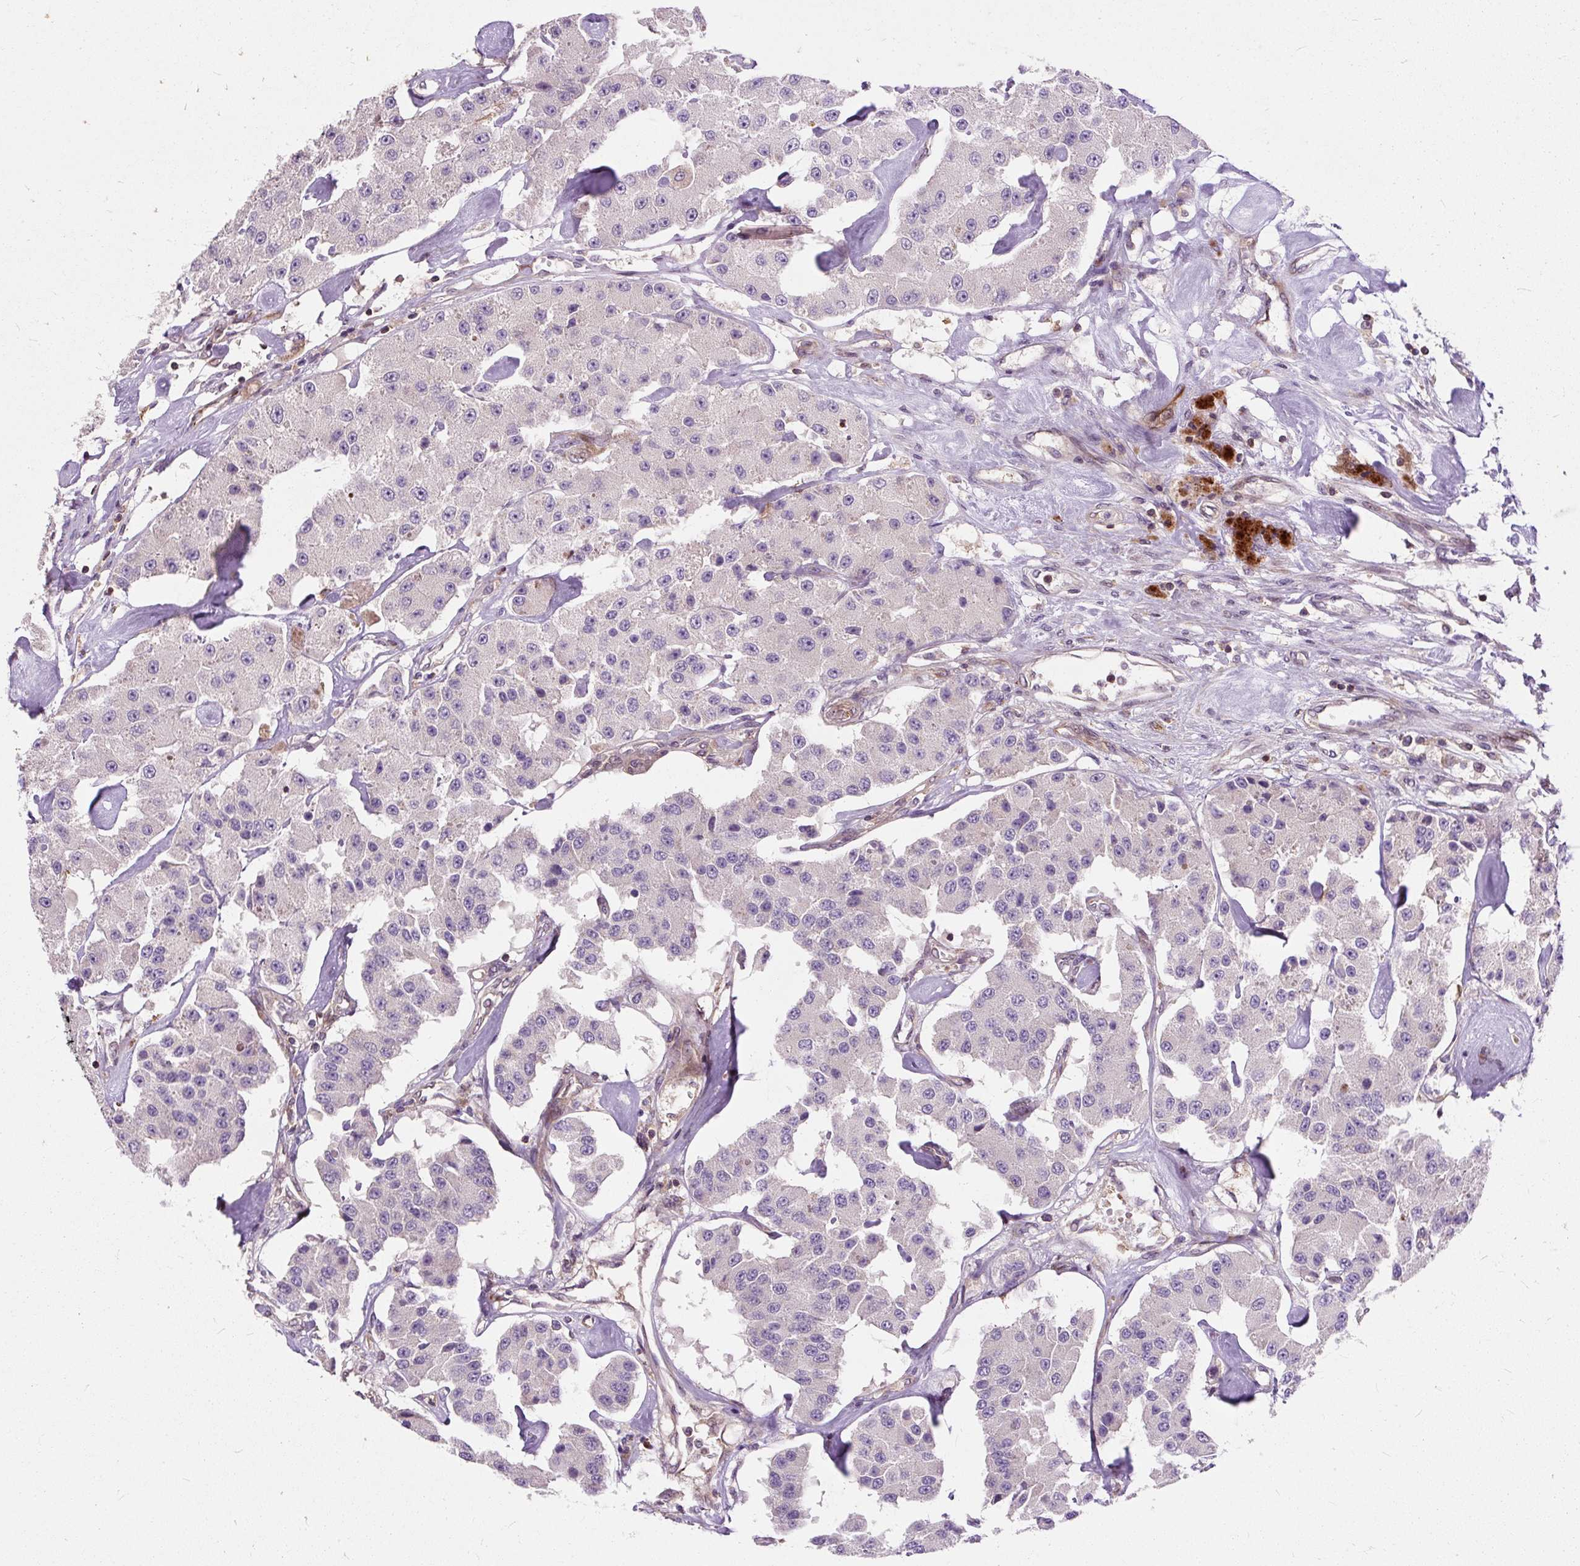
{"staining": {"intensity": "negative", "quantity": "none", "location": "none"}, "tissue": "carcinoid", "cell_type": "Tumor cells", "image_type": "cancer", "snomed": [{"axis": "morphology", "description": "Carcinoid, malignant, NOS"}, {"axis": "topography", "description": "Pancreas"}], "caption": "Carcinoid stained for a protein using IHC demonstrates no positivity tumor cells.", "gene": "PCDHGB3", "patient": {"sex": "male", "age": 41}}